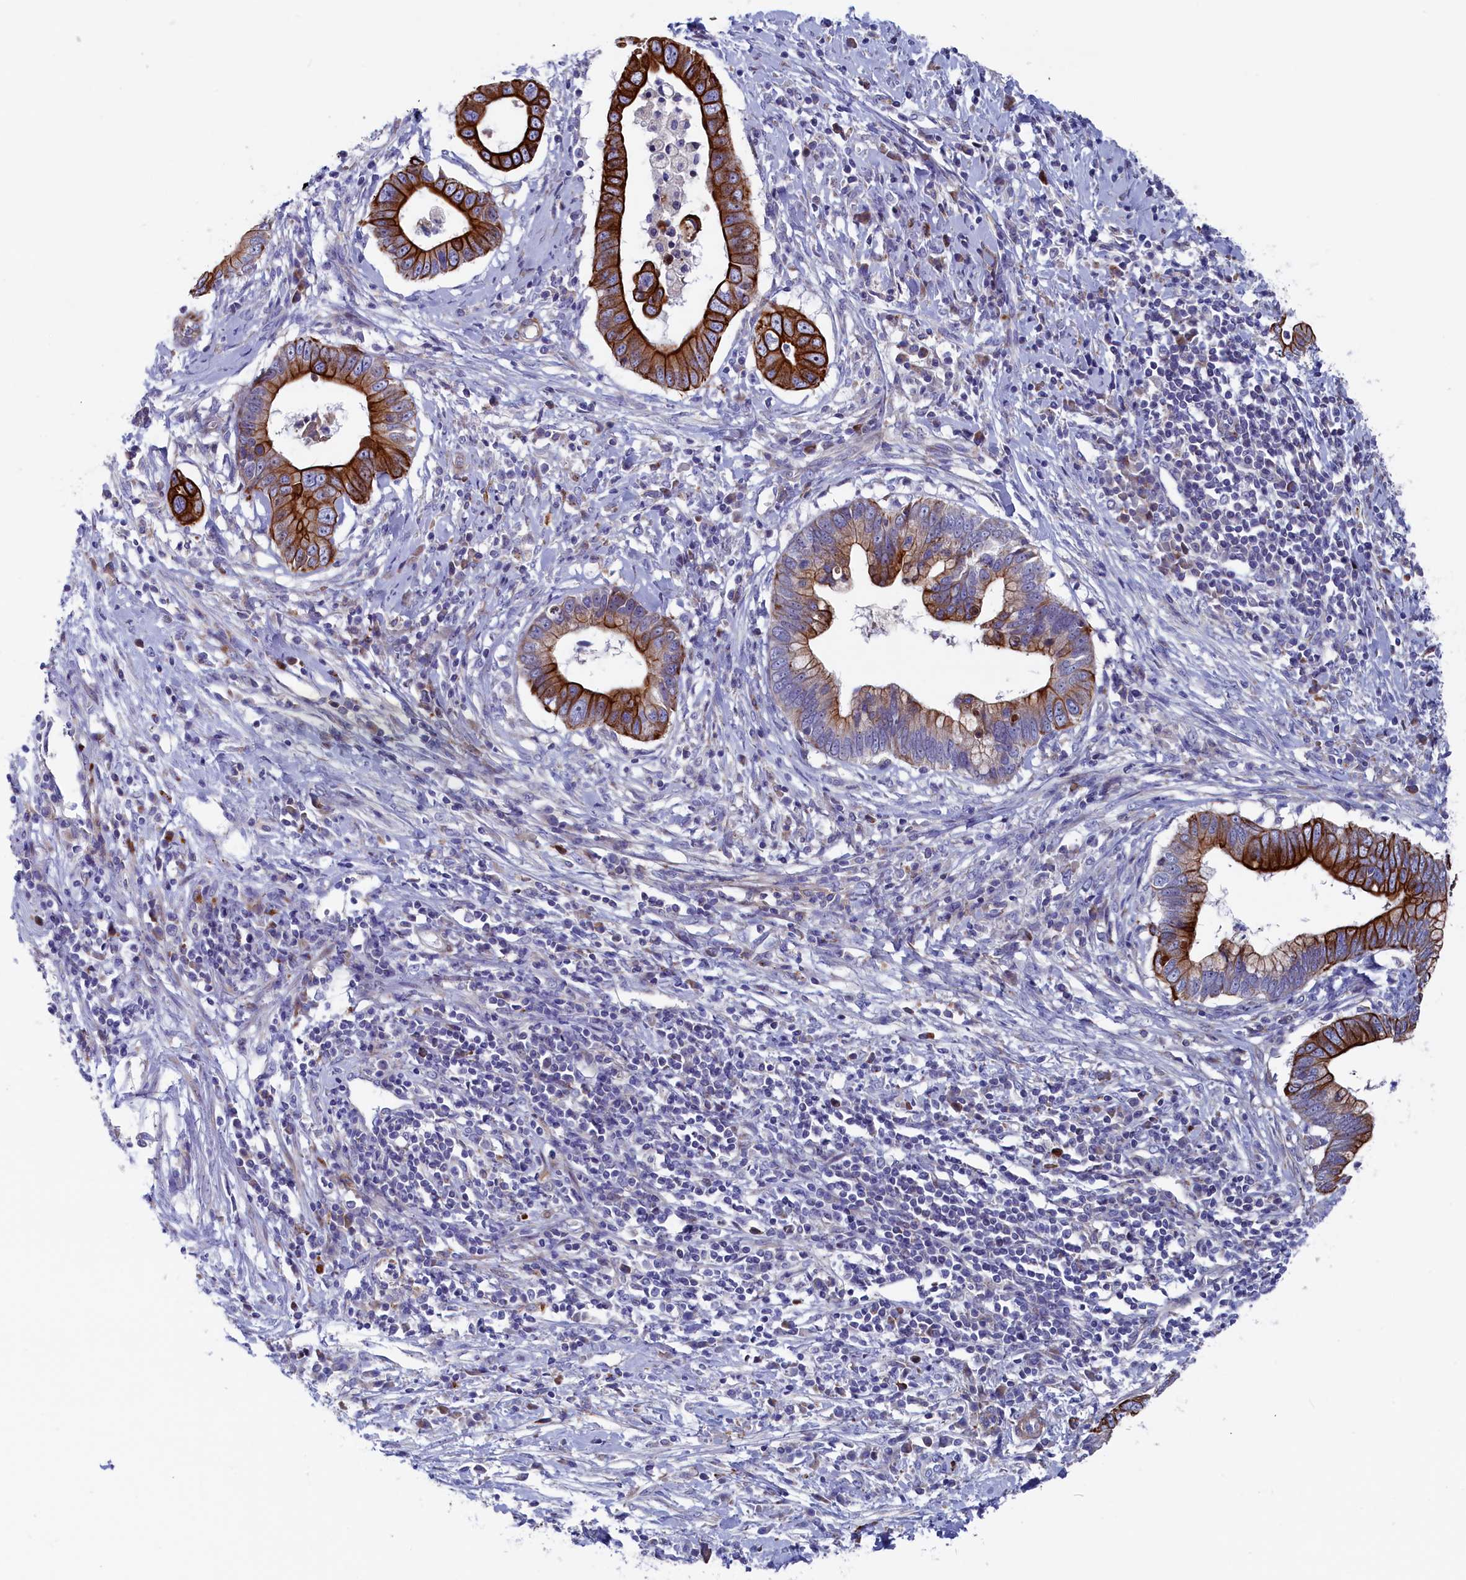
{"staining": {"intensity": "strong", "quantity": ">75%", "location": "cytoplasmic/membranous"}, "tissue": "cervical cancer", "cell_type": "Tumor cells", "image_type": "cancer", "snomed": [{"axis": "morphology", "description": "Adenocarcinoma, NOS"}, {"axis": "topography", "description": "Cervix"}], "caption": "The photomicrograph shows a brown stain indicating the presence of a protein in the cytoplasmic/membranous of tumor cells in cervical cancer (adenocarcinoma).", "gene": "NUDT7", "patient": {"sex": "female", "age": 44}}